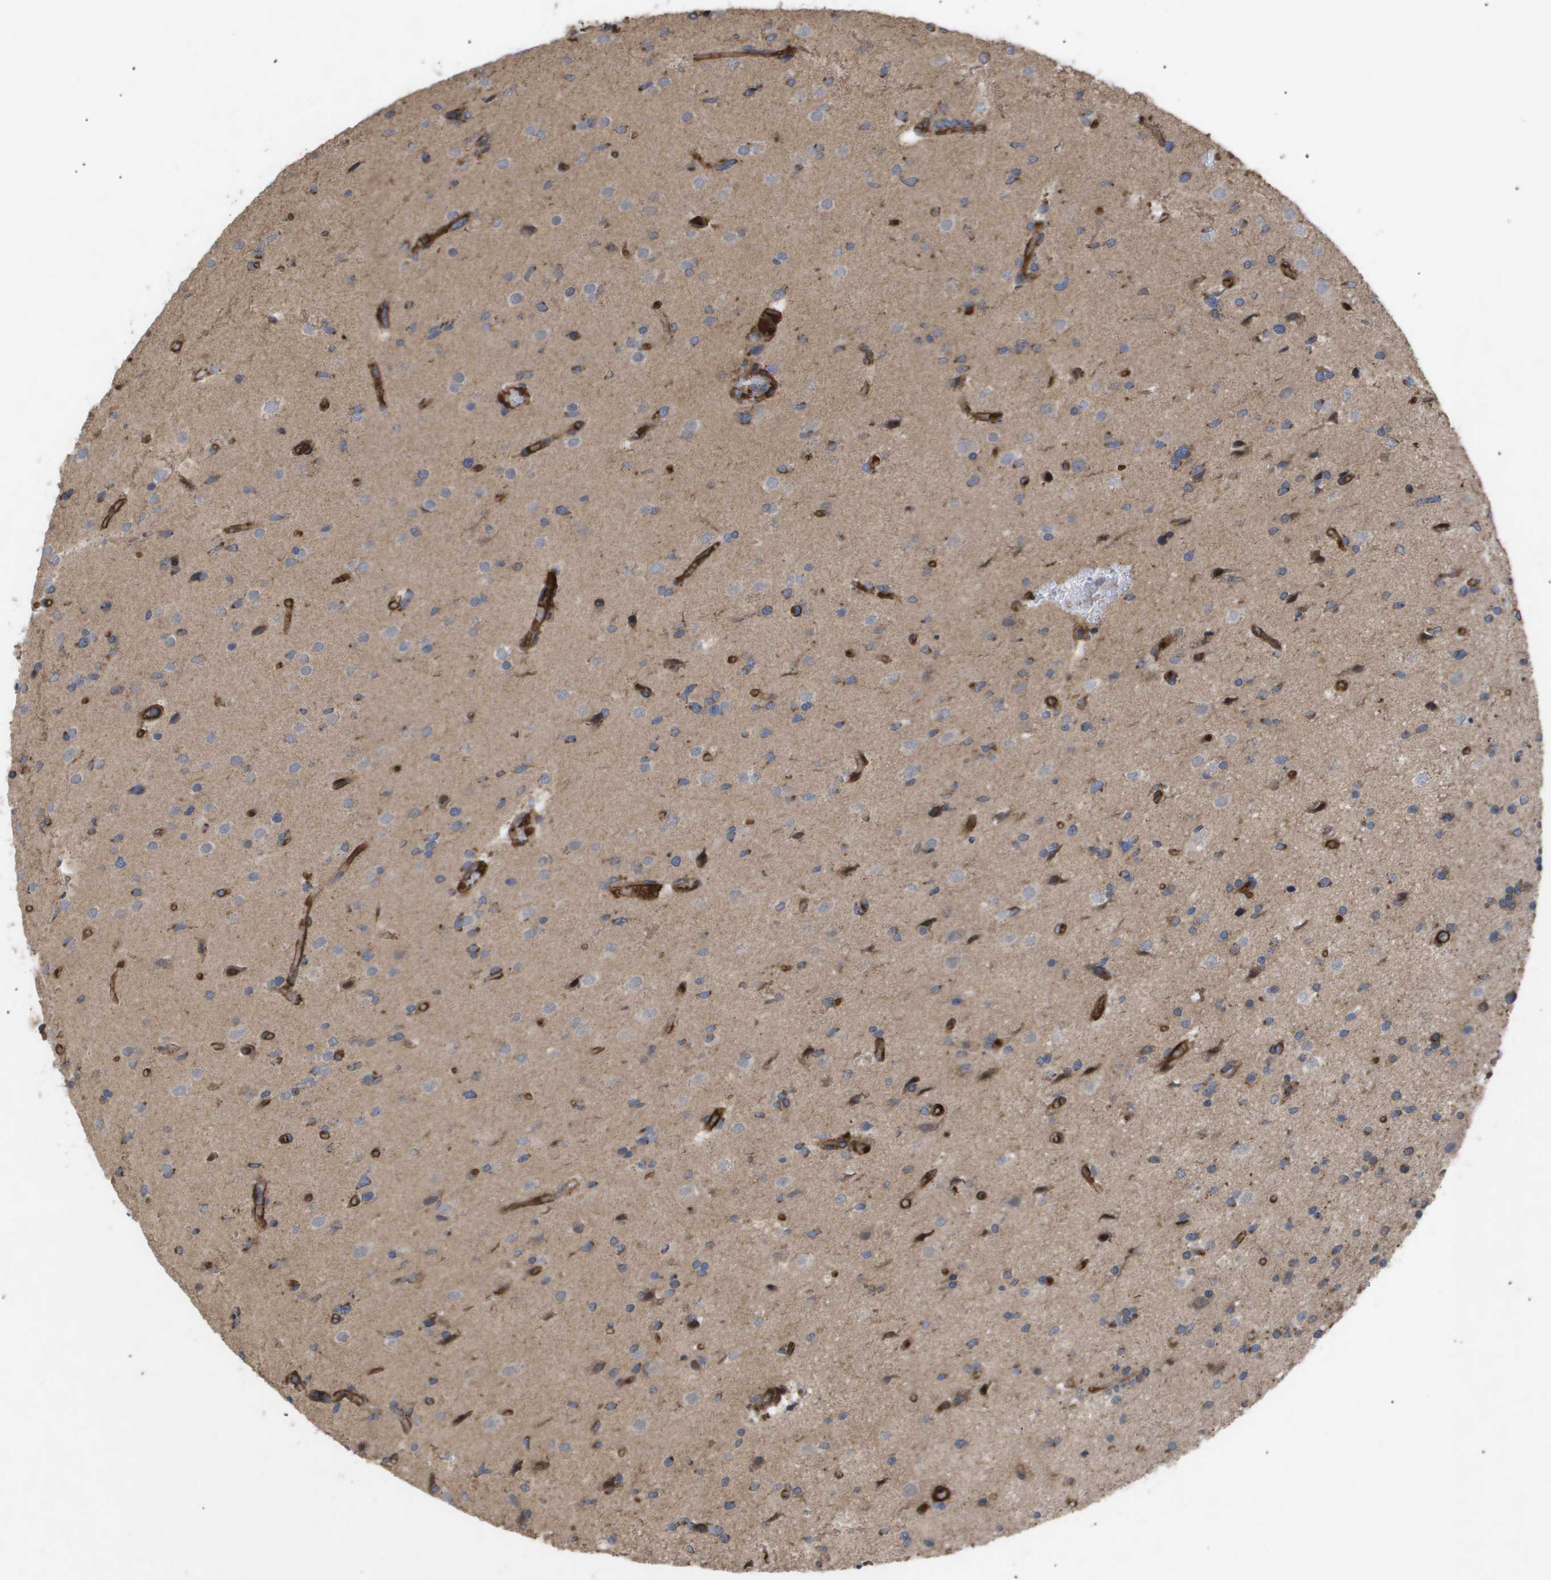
{"staining": {"intensity": "strong", "quantity": "<25%", "location": "cytoplasmic/membranous"}, "tissue": "glioma", "cell_type": "Tumor cells", "image_type": "cancer", "snomed": [{"axis": "morphology", "description": "Glioma, malignant, High grade"}, {"axis": "topography", "description": "Brain"}], "caption": "Tumor cells exhibit medium levels of strong cytoplasmic/membranous positivity in about <25% of cells in human glioma.", "gene": "TNS1", "patient": {"sex": "male", "age": 33}}